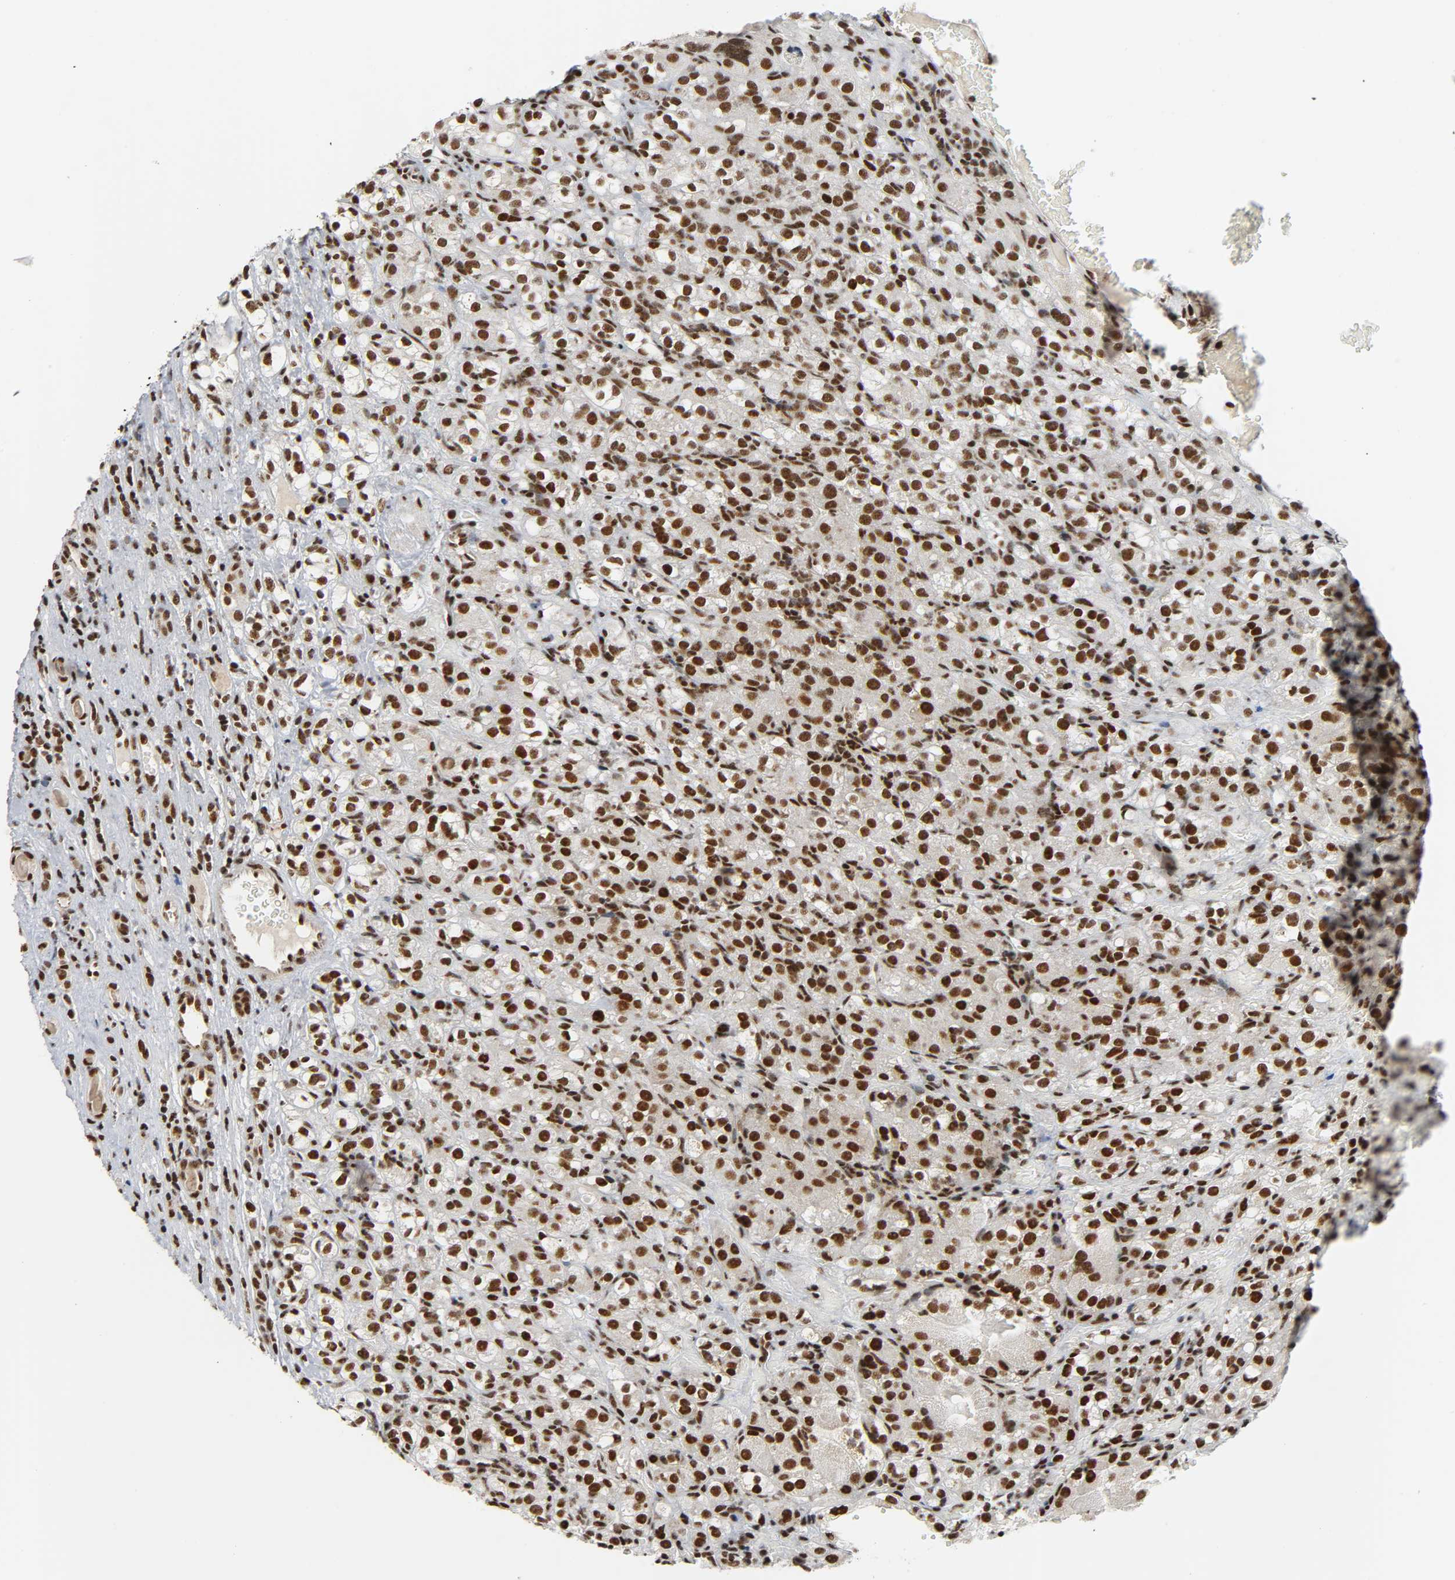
{"staining": {"intensity": "strong", "quantity": ">75%", "location": "nuclear"}, "tissue": "renal cancer", "cell_type": "Tumor cells", "image_type": "cancer", "snomed": [{"axis": "morphology", "description": "Normal tissue, NOS"}, {"axis": "morphology", "description": "Adenocarcinoma, NOS"}, {"axis": "topography", "description": "Kidney"}], "caption": "Tumor cells exhibit high levels of strong nuclear staining in about >75% of cells in renal cancer (adenocarcinoma). The staining is performed using DAB brown chromogen to label protein expression. The nuclei are counter-stained blue using hematoxylin.", "gene": "CDK9", "patient": {"sex": "male", "age": 61}}